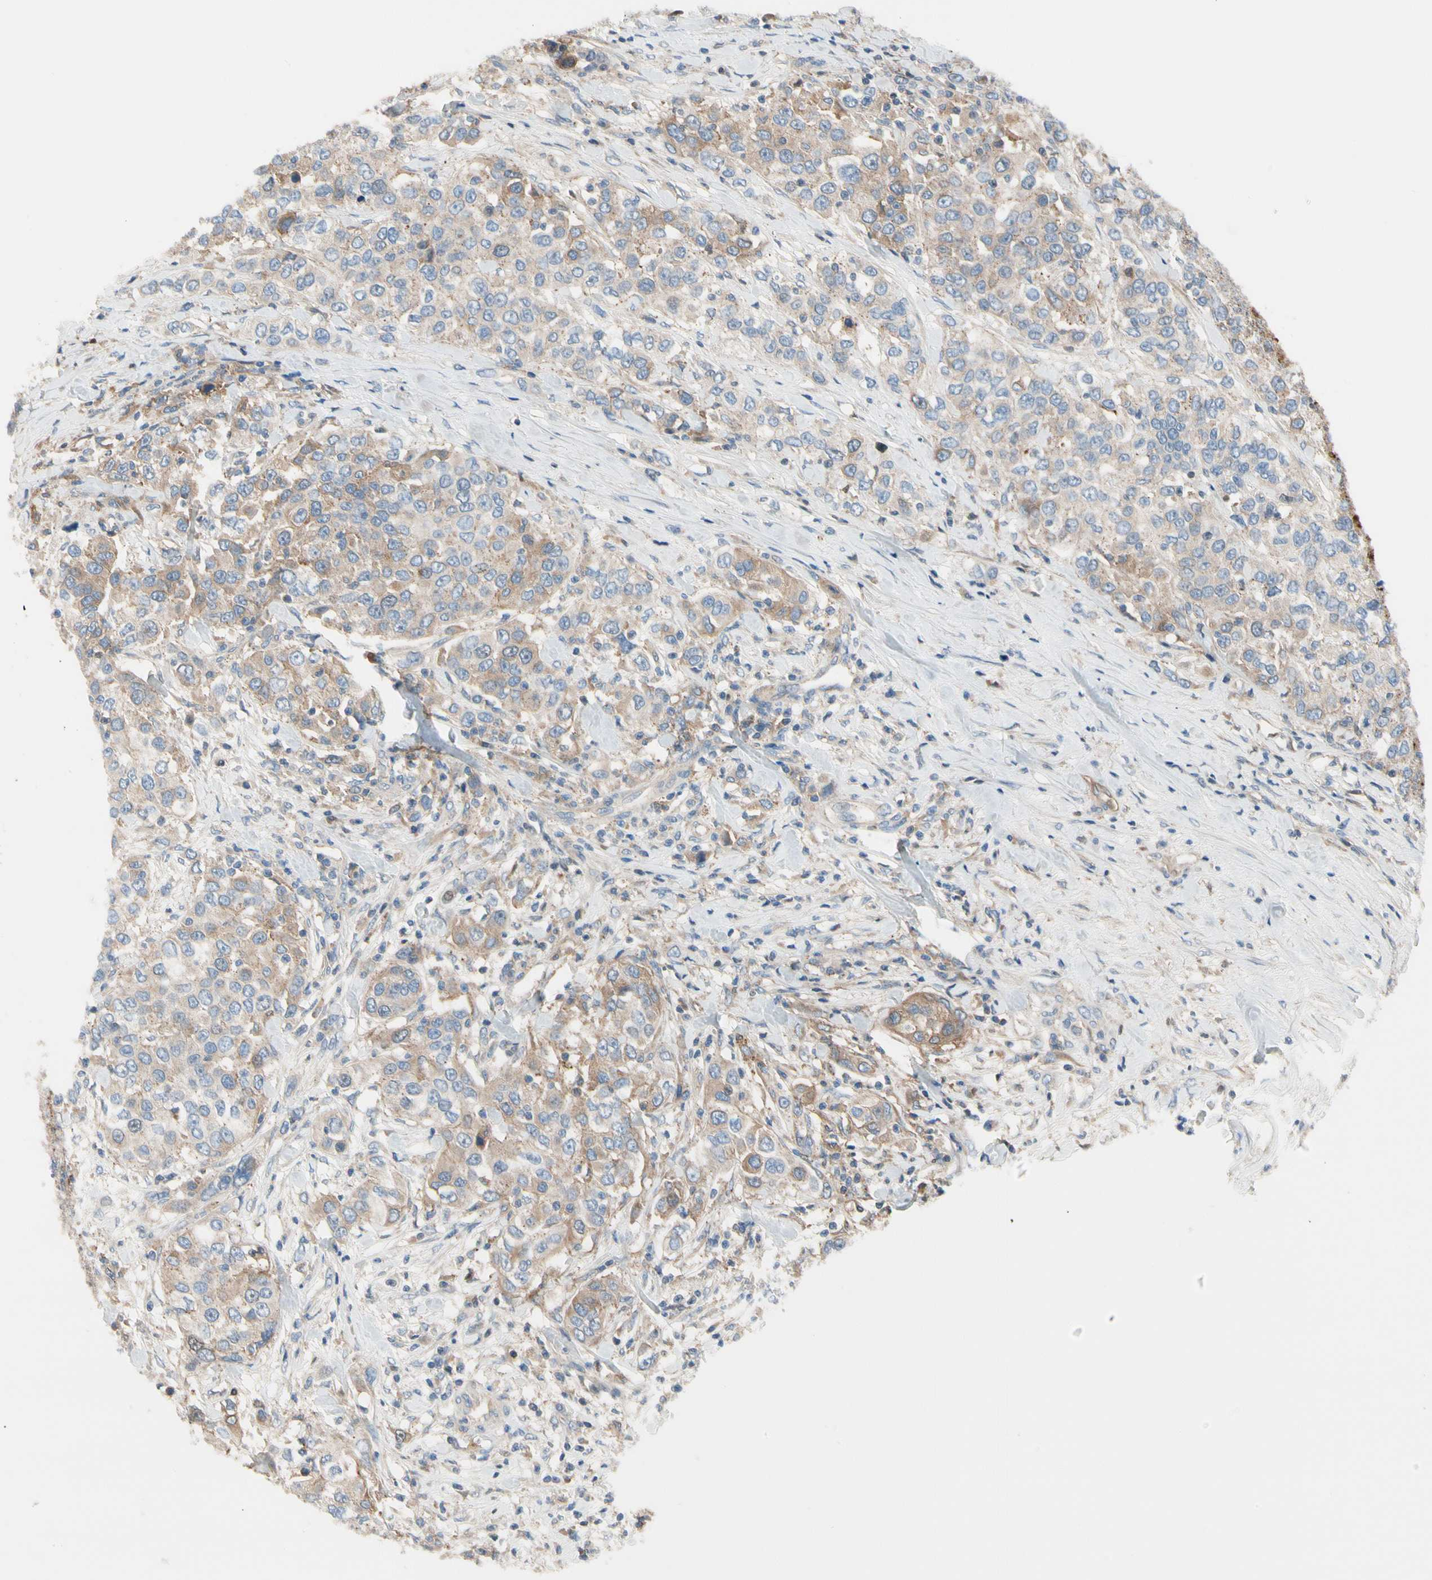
{"staining": {"intensity": "moderate", "quantity": "25%-75%", "location": "cytoplasmic/membranous"}, "tissue": "urothelial cancer", "cell_type": "Tumor cells", "image_type": "cancer", "snomed": [{"axis": "morphology", "description": "Urothelial carcinoma, High grade"}, {"axis": "topography", "description": "Urinary bladder"}], "caption": "Tumor cells demonstrate medium levels of moderate cytoplasmic/membranous positivity in about 25%-75% of cells in human urothelial carcinoma (high-grade).", "gene": "HJURP", "patient": {"sex": "female", "age": 80}}